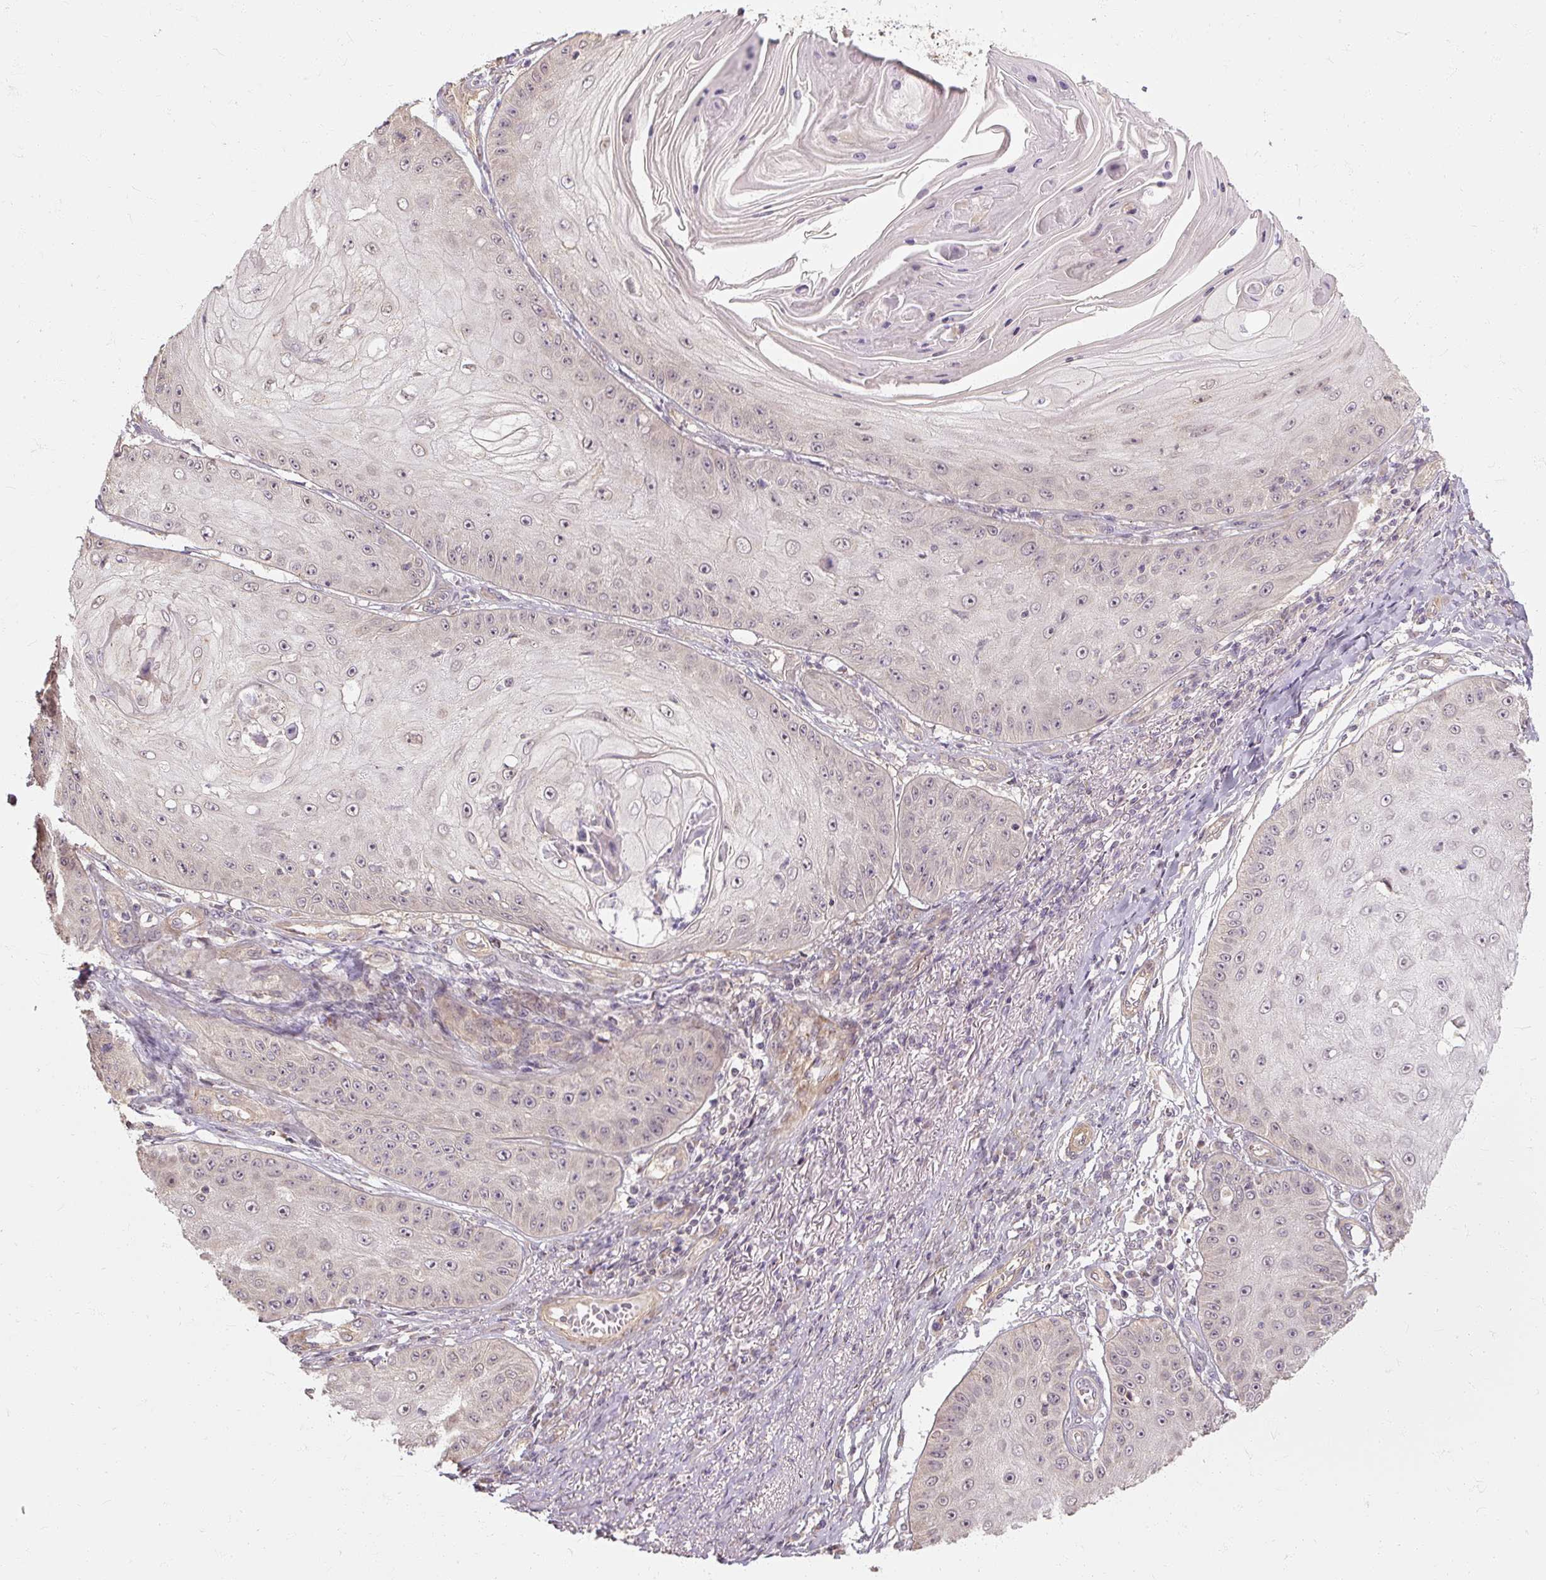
{"staining": {"intensity": "negative", "quantity": "none", "location": "none"}, "tissue": "skin cancer", "cell_type": "Tumor cells", "image_type": "cancer", "snomed": [{"axis": "morphology", "description": "Squamous cell carcinoma, NOS"}, {"axis": "topography", "description": "Skin"}], "caption": "IHC image of human skin cancer stained for a protein (brown), which reveals no positivity in tumor cells.", "gene": "RB1CC1", "patient": {"sex": "male", "age": 70}}